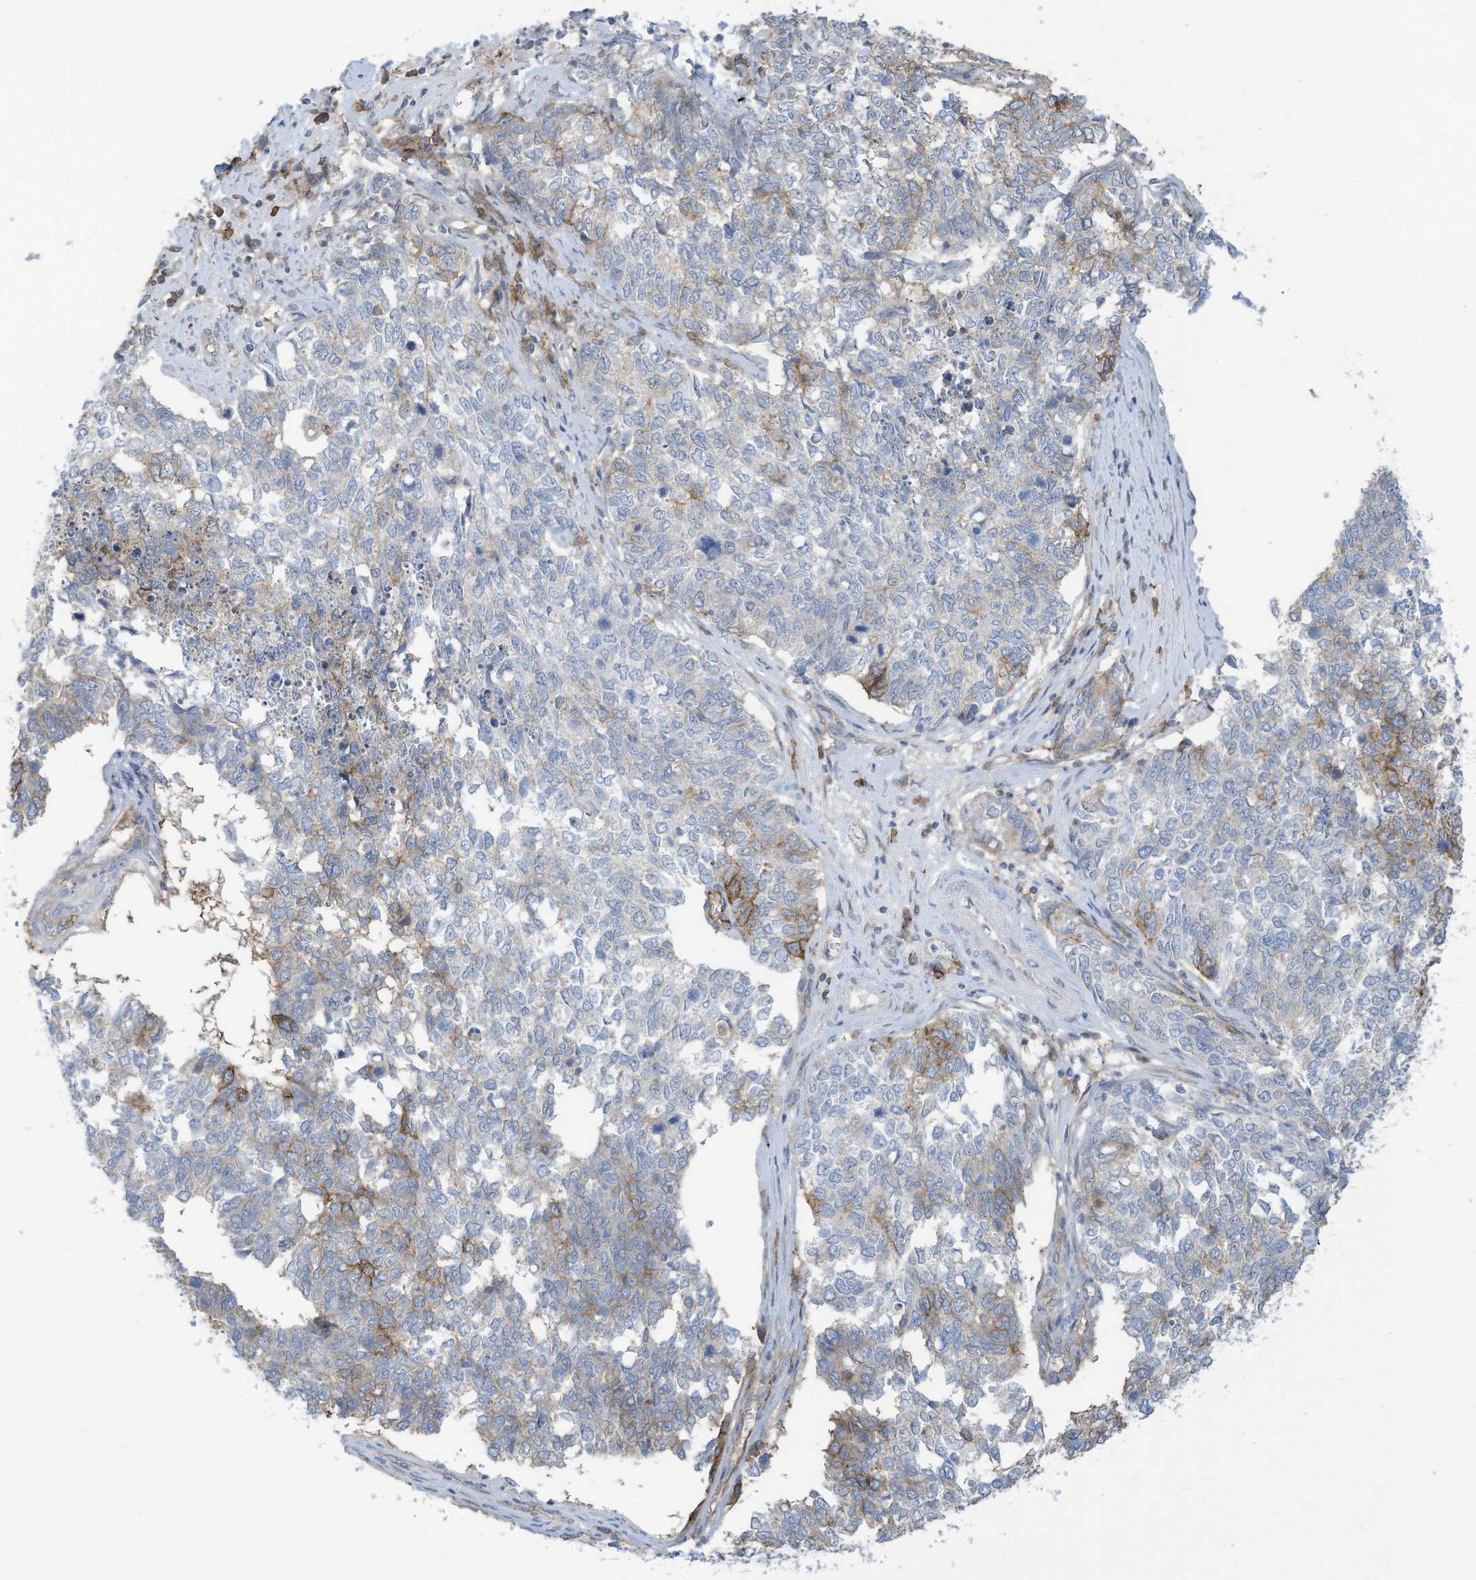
{"staining": {"intensity": "moderate", "quantity": "<25%", "location": "cytoplasmic/membranous"}, "tissue": "cervical cancer", "cell_type": "Tumor cells", "image_type": "cancer", "snomed": [{"axis": "morphology", "description": "Squamous cell carcinoma, NOS"}, {"axis": "topography", "description": "Cervix"}], "caption": "Cervical squamous cell carcinoma stained with a protein marker exhibits moderate staining in tumor cells.", "gene": "SLC1A5", "patient": {"sex": "female", "age": 63}}